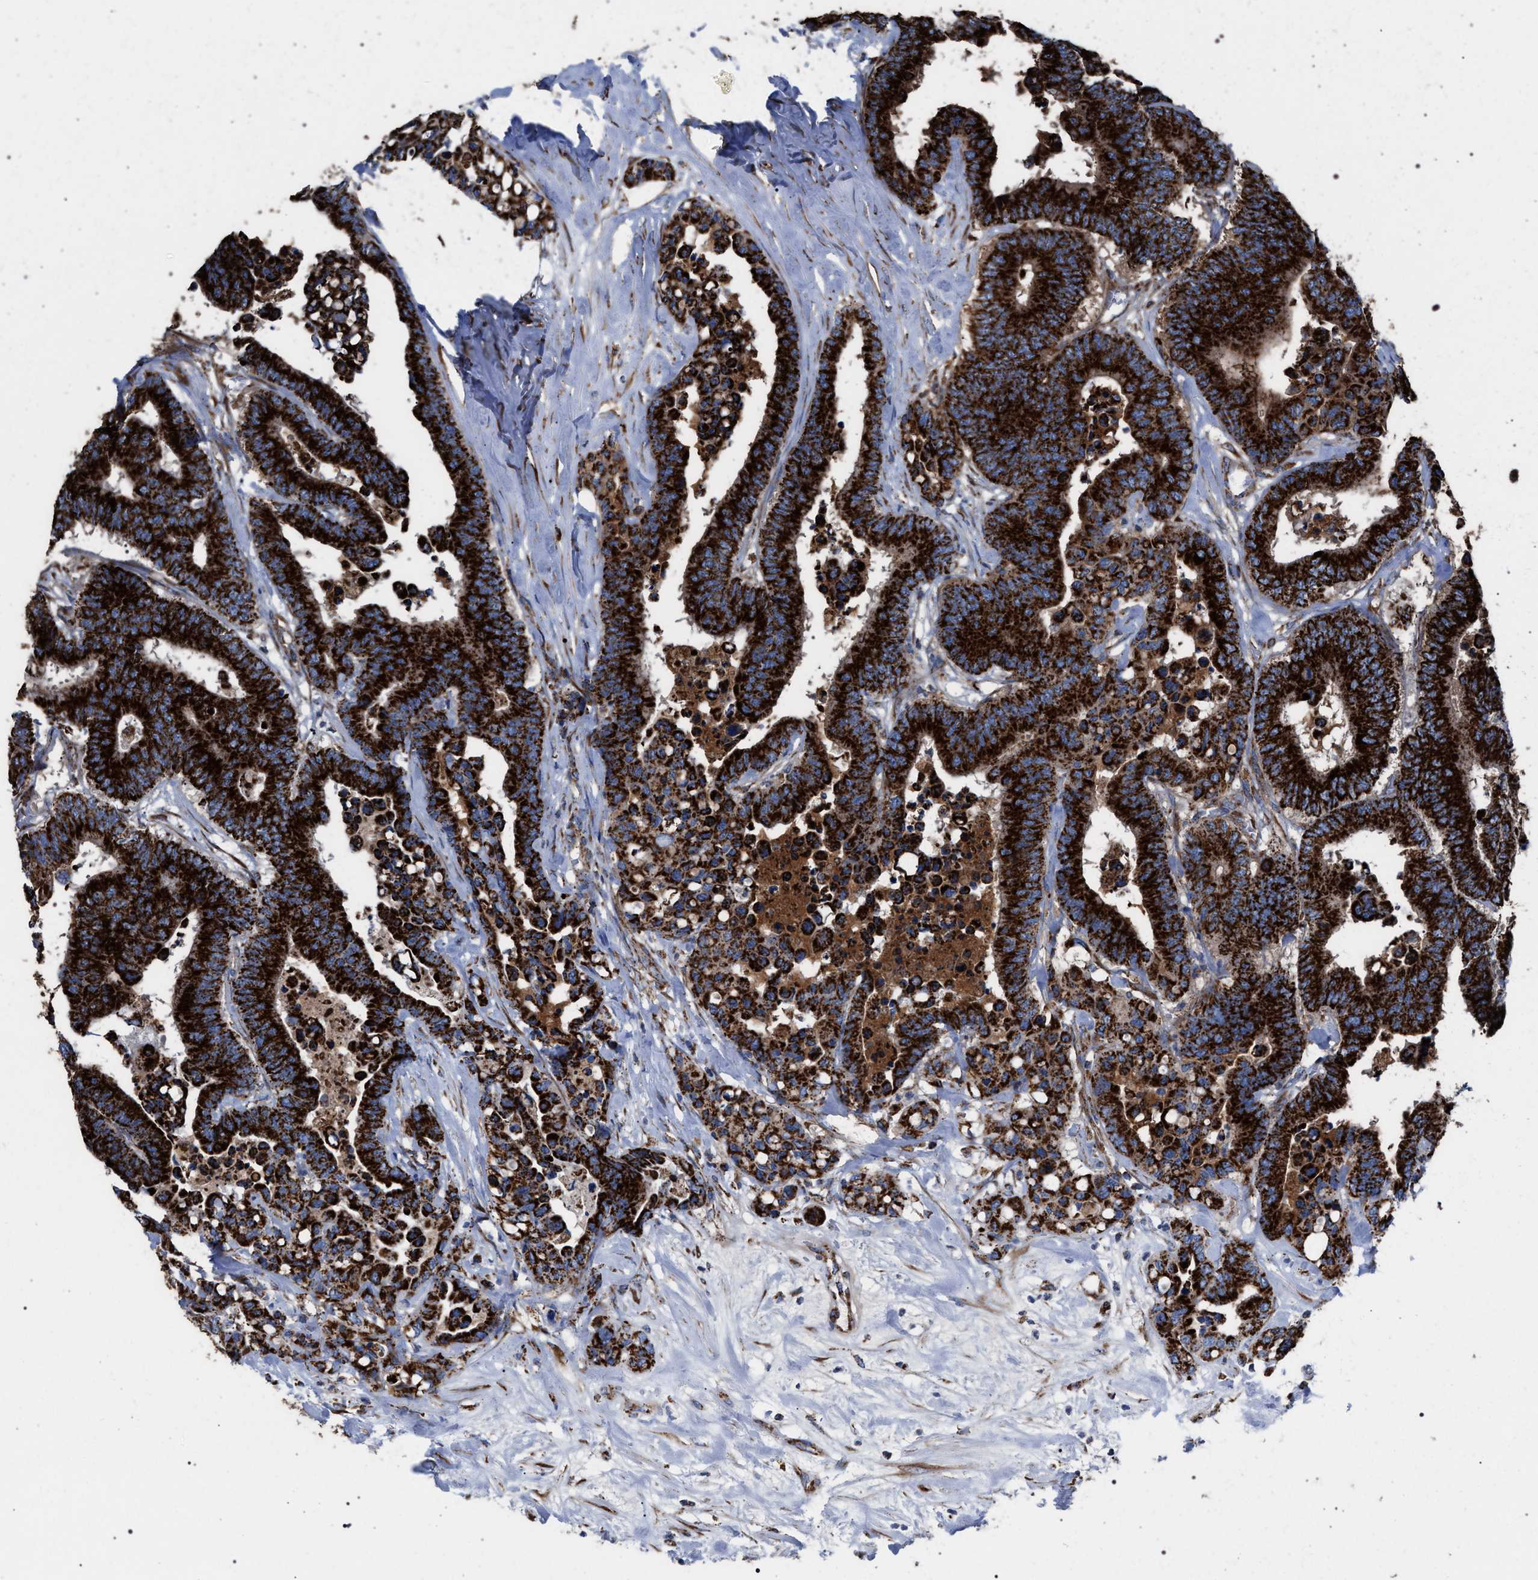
{"staining": {"intensity": "strong", "quantity": ">75%", "location": "cytoplasmic/membranous"}, "tissue": "colorectal cancer", "cell_type": "Tumor cells", "image_type": "cancer", "snomed": [{"axis": "morphology", "description": "Normal tissue, NOS"}, {"axis": "morphology", "description": "Adenocarcinoma, NOS"}, {"axis": "topography", "description": "Colon"}], "caption": "A brown stain highlights strong cytoplasmic/membranous expression of a protein in human colorectal adenocarcinoma tumor cells. (DAB IHC with brightfield microscopy, high magnification).", "gene": "VPS13A", "patient": {"sex": "male", "age": 82}}